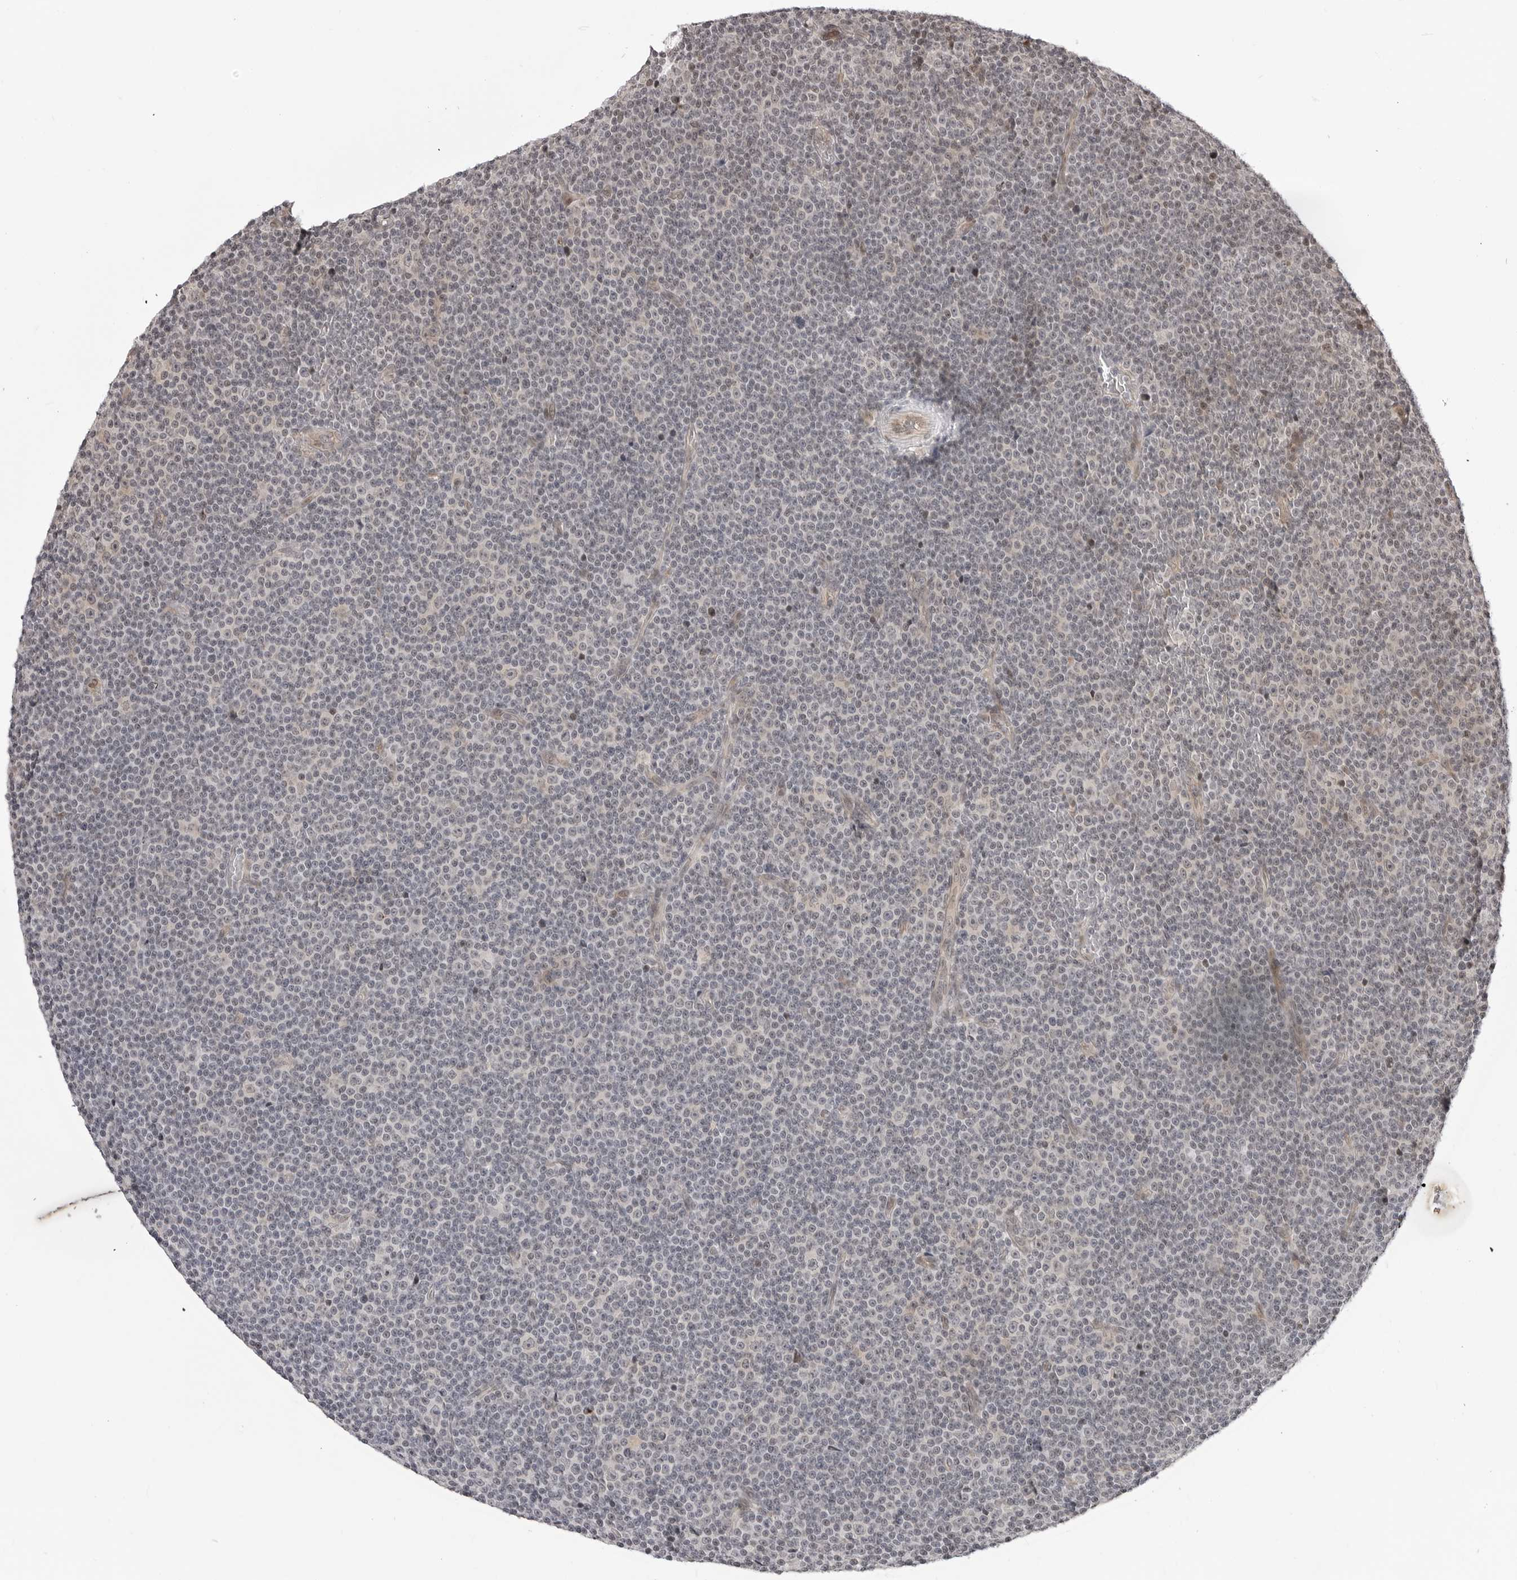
{"staining": {"intensity": "negative", "quantity": "none", "location": "none"}, "tissue": "lymphoma", "cell_type": "Tumor cells", "image_type": "cancer", "snomed": [{"axis": "morphology", "description": "Malignant lymphoma, non-Hodgkin's type, Low grade"}, {"axis": "topography", "description": "Lymph node"}], "caption": "Tumor cells show no significant protein expression in lymphoma. (Brightfield microscopy of DAB (3,3'-diaminobenzidine) immunohistochemistry (IHC) at high magnification).", "gene": "C8orf33", "patient": {"sex": "female", "age": 67}}